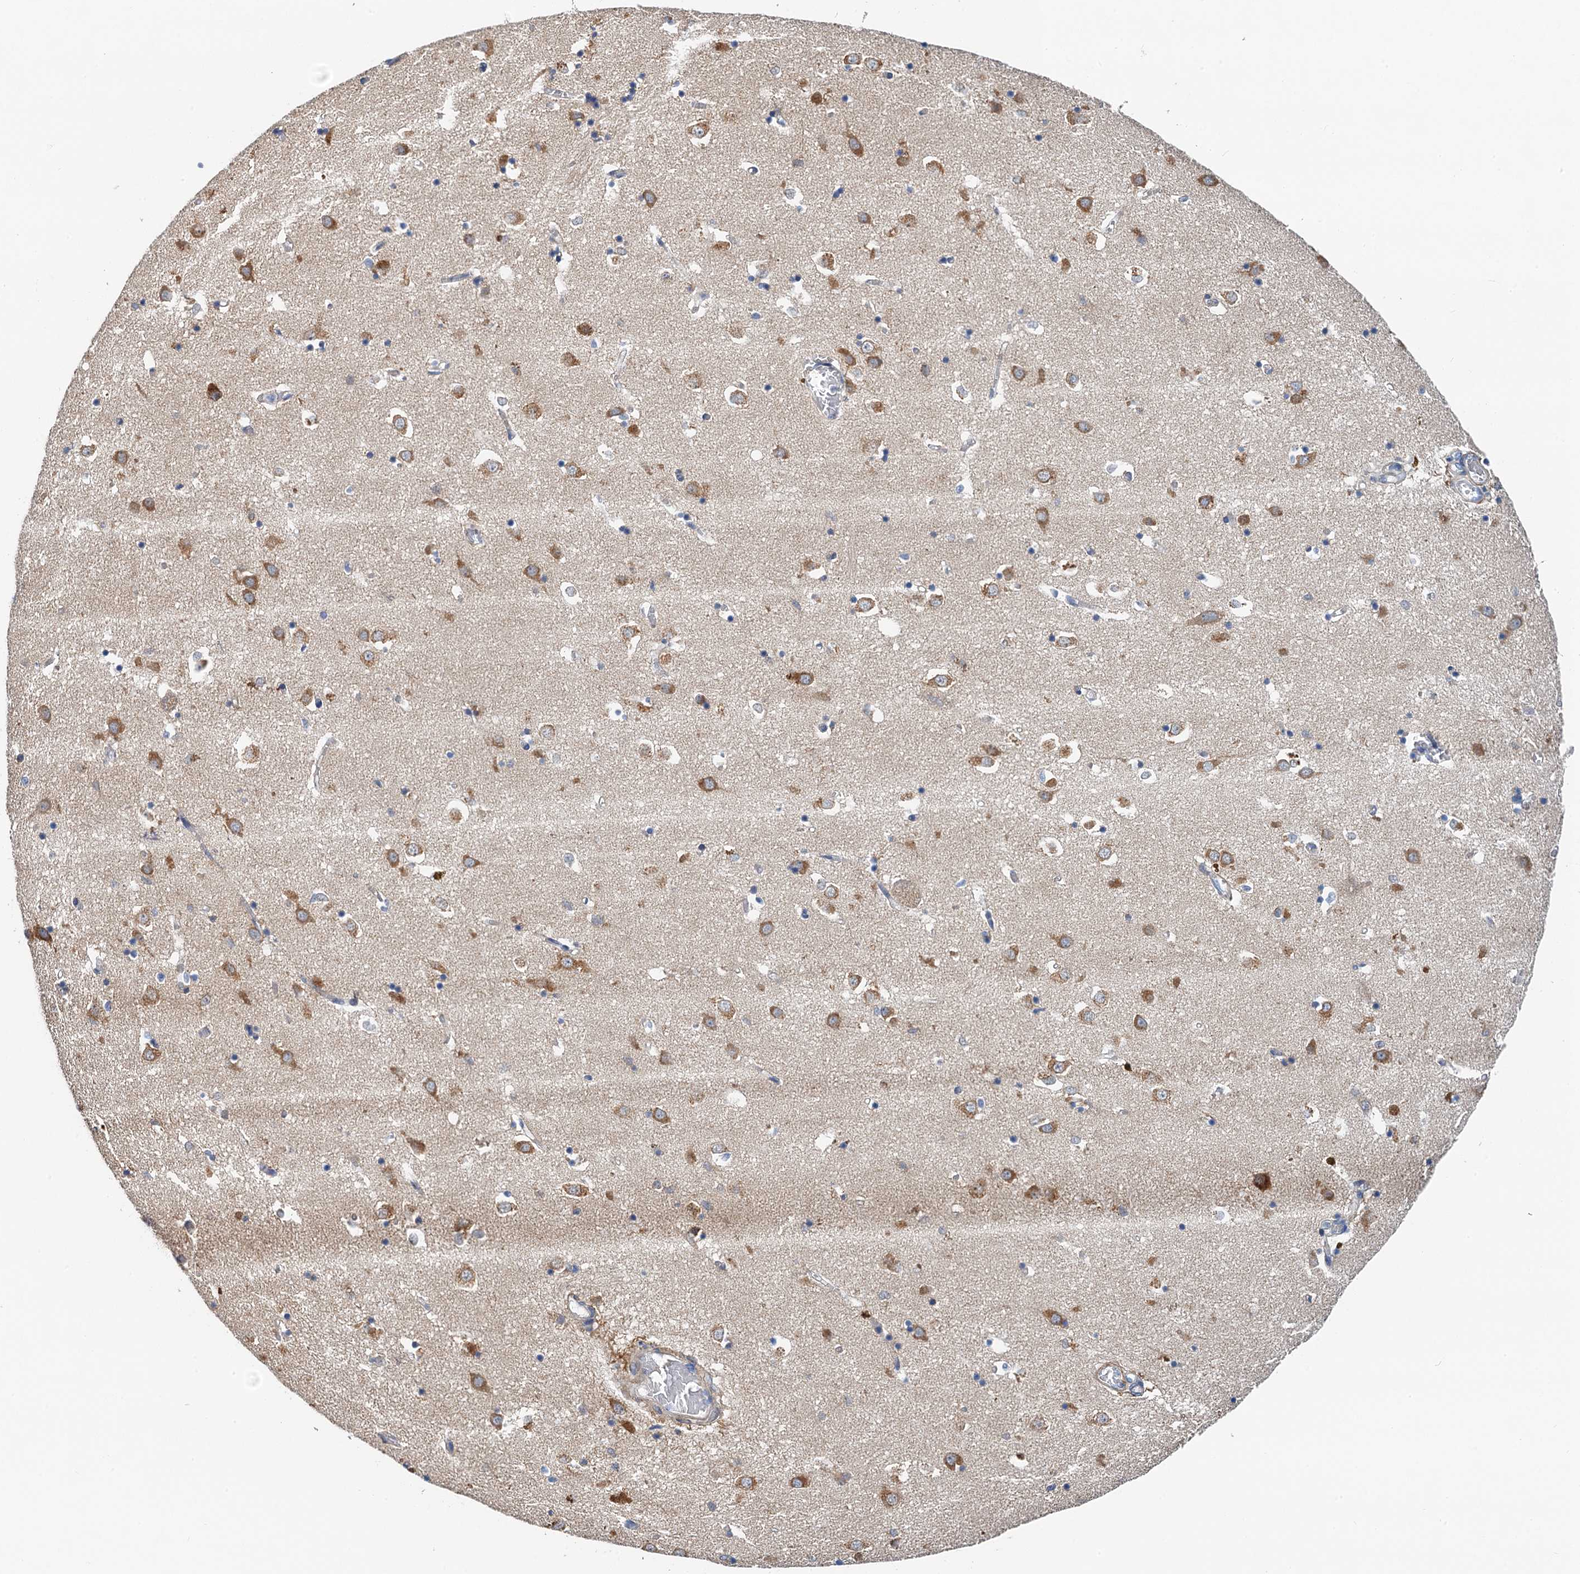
{"staining": {"intensity": "negative", "quantity": "none", "location": "none"}, "tissue": "caudate", "cell_type": "Glial cells", "image_type": "normal", "snomed": [{"axis": "morphology", "description": "Normal tissue, NOS"}, {"axis": "topography", "description": "Lateral ventricle wall"}], "caption": "This image is of benign caudate stained with immunohistochemistry (IHC) to label a protein in brown with the nuclei are counter-stained blue. There is no positivity in glial cells. (Immunohistochemistry, brightfield microscopy, high magnification).", "gene": "NBEA", "patient": {"sex": "male", "age": 70}}